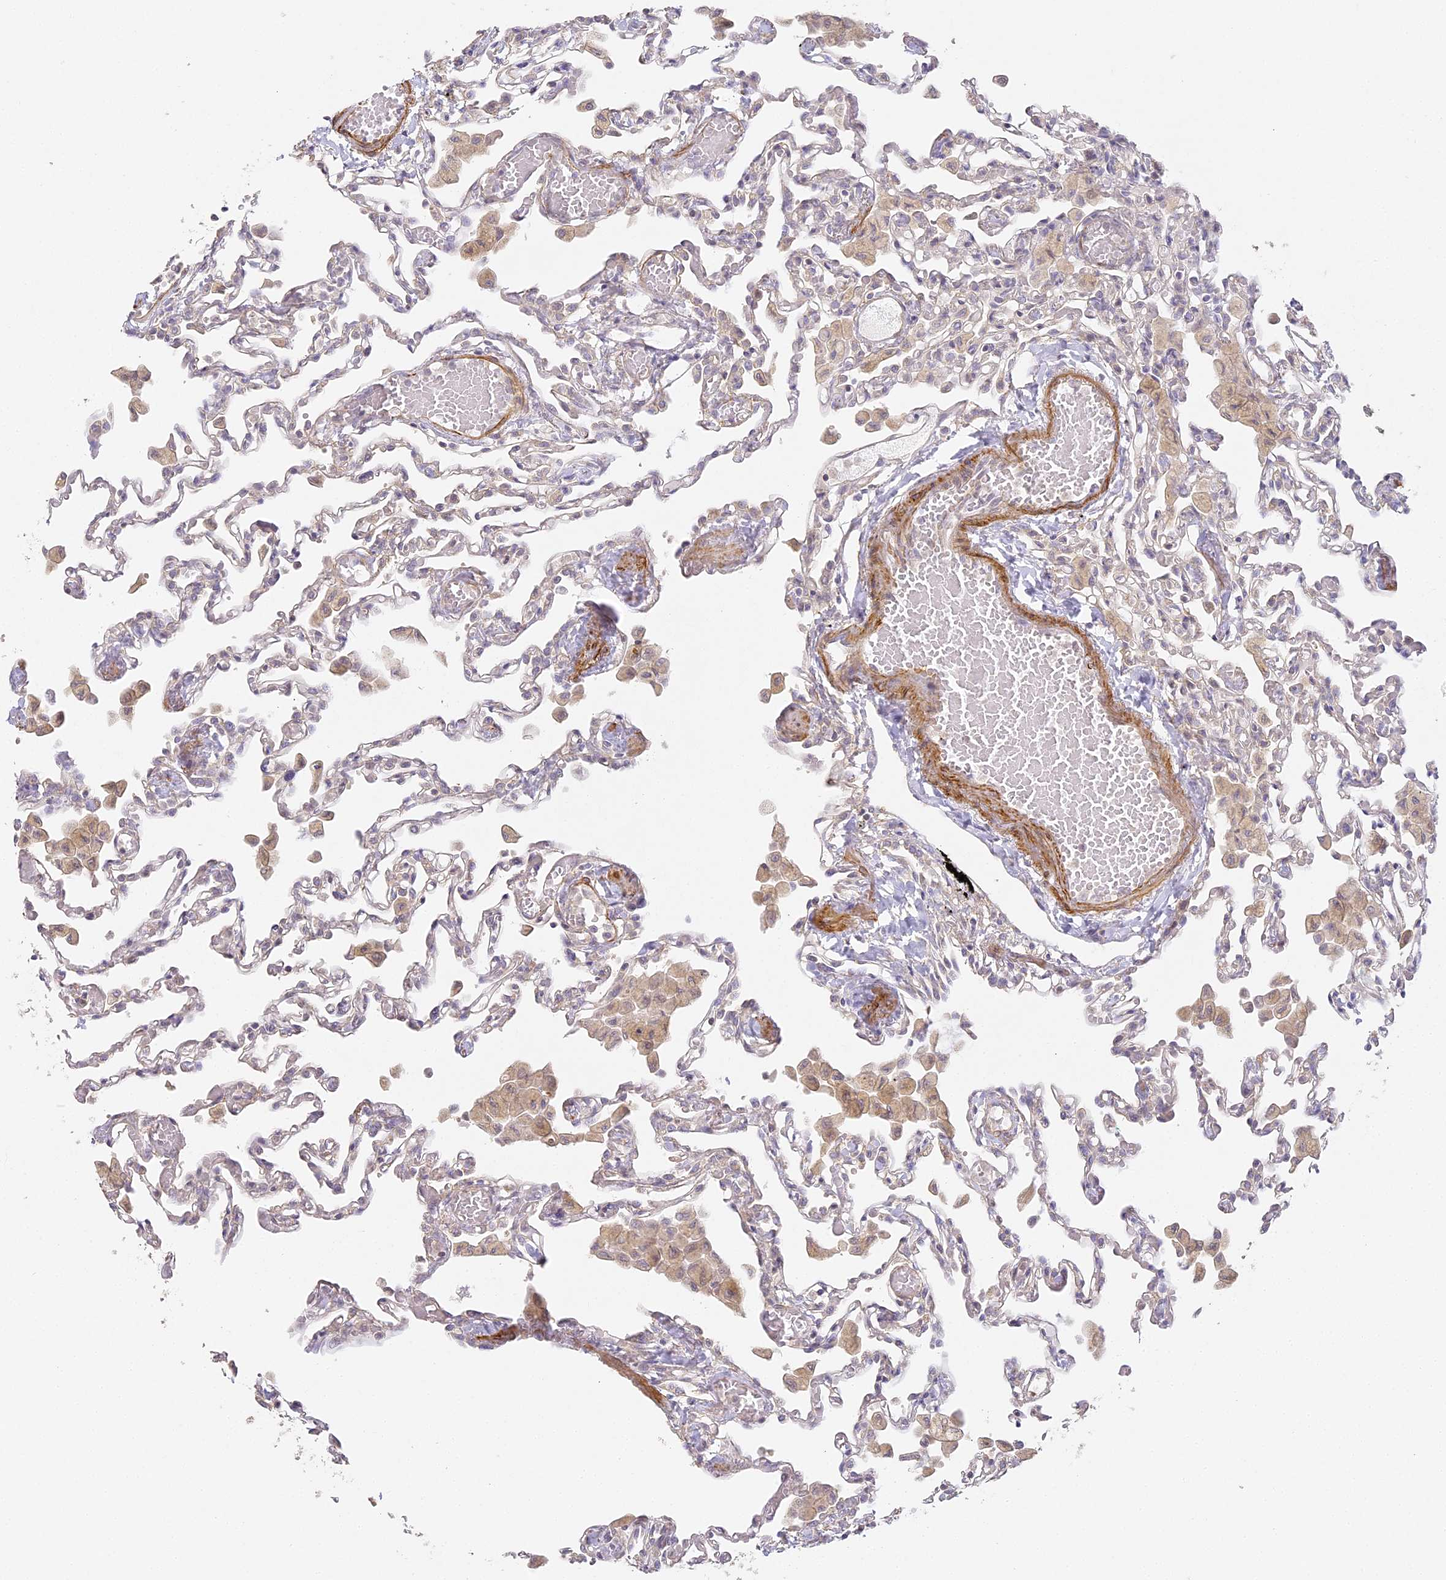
{"staining": {"intensity": "weak", "quantity": "<25%", "location": "cytoplasmic/membranous"}, "tissue": "lung", "cell_type": "Alveolar cells", "image_type": "normal", "snomed": [{"axis": "morphology", "description": "Normal tissue, NOS"}, {"axis": "topography", "description": "Bronchus"}, {"axis": "topography", "description": "Lung"}], "caption": "The IHC image has no significant staining in alveolar cells of lung. Brightfield microscopy of immunohistochemistry (IHC) stained with DAB (3,3'-diaminobenzidine) (brown) and hematoxylin (blue), captured at high magnification.", "gene": "MED28", "patient": {"sex": "female", "age": 49}}